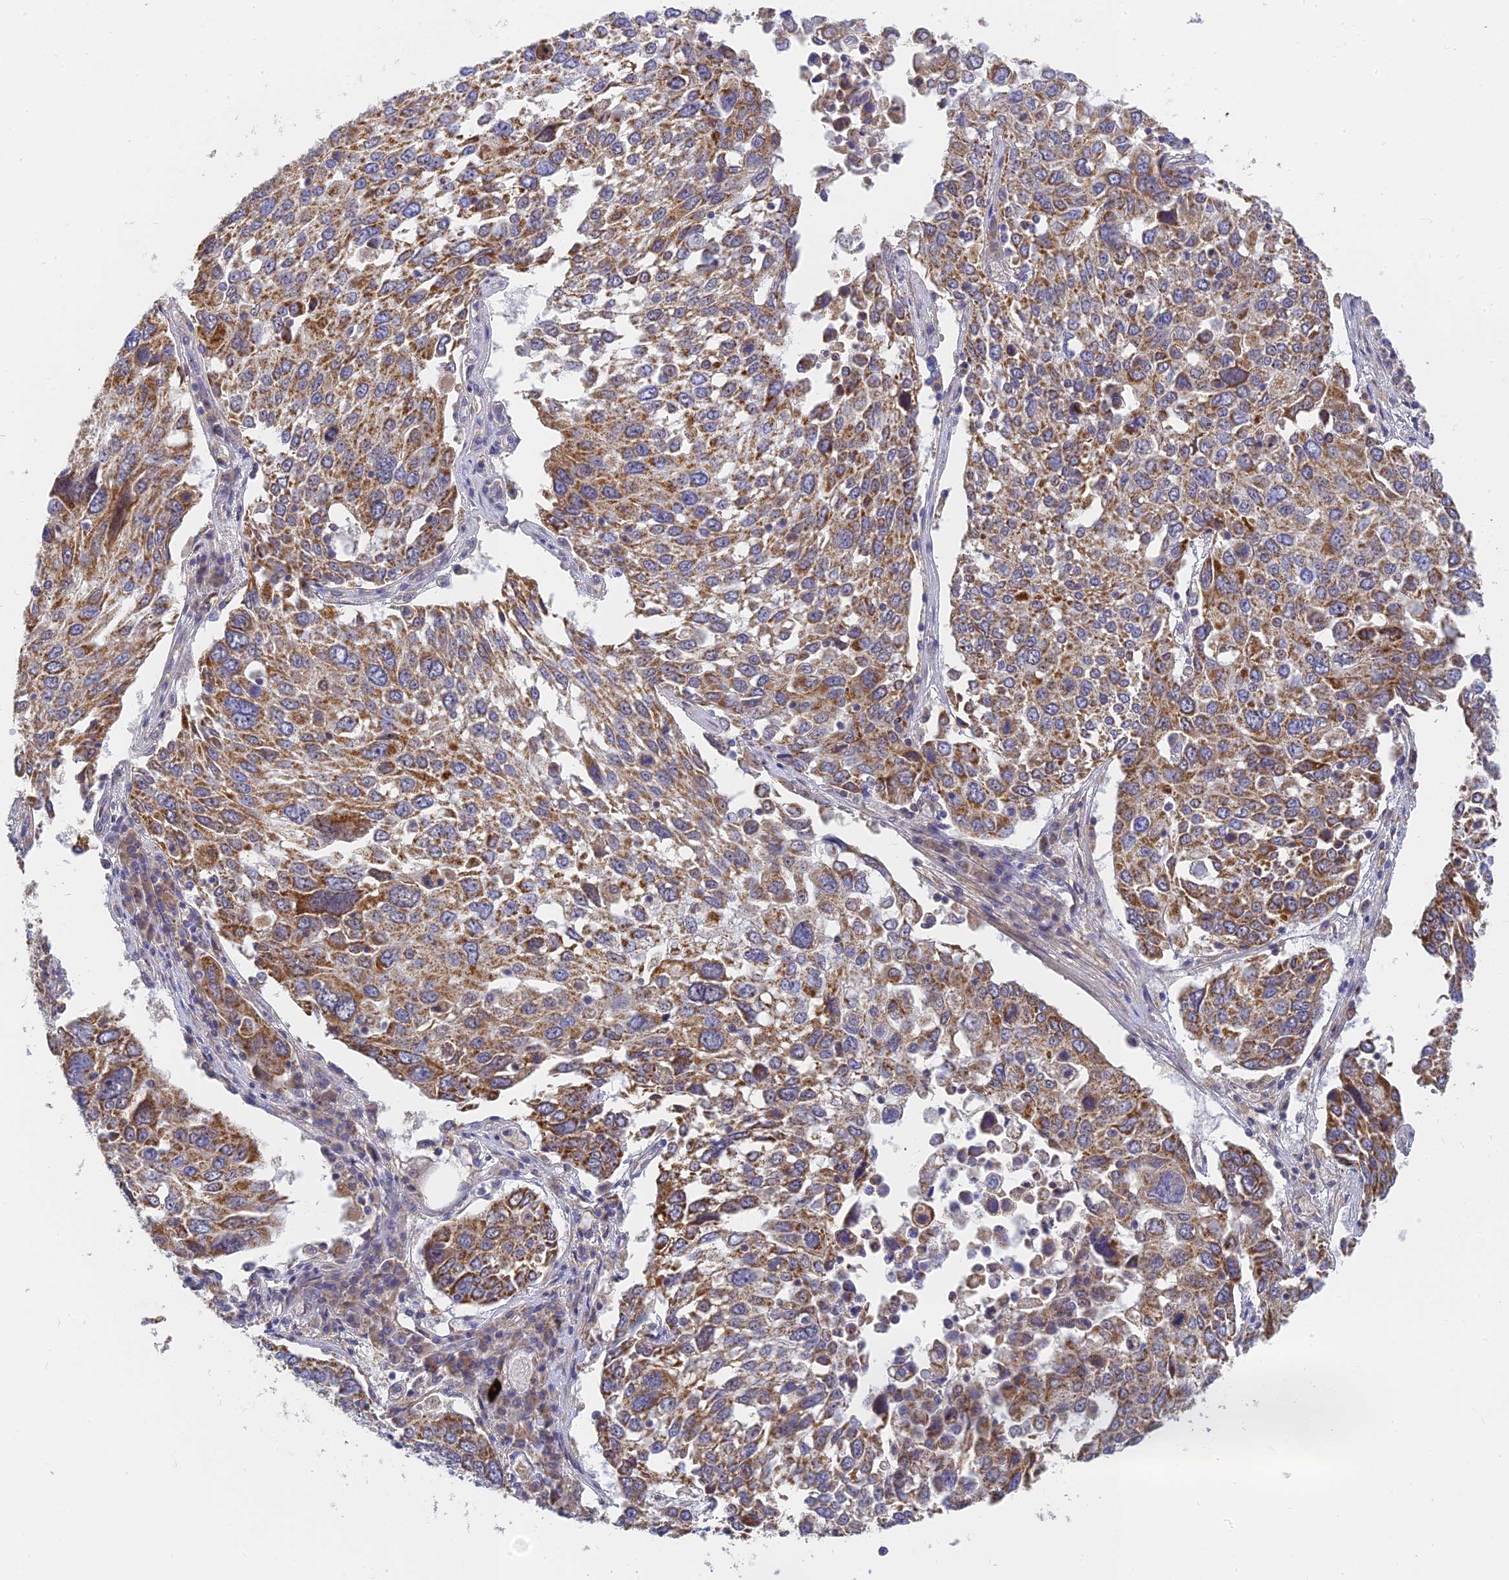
{"staining": {"intensity": "moderate", "quantity": ">75%", "location": "cytoplasmic/membranous"}, "tissue": "lung cancer", "cell_type": "Tumor cells", "image_type": "cancer", "snomed": [{"axis": "morphology", "description": "Squamous cell carcinoma, NOS"}, {"axis": "topography", "description": "Lung"}], "caption": "This is a photomicrograph of immunohistochemistry staining of lung squamous cell carcinoma, which shows moderate expression in the cytoplasmic/membranous of tumor cells.", "gene": "MRPL15", "patient": {"sex": "male", "age": 65}}